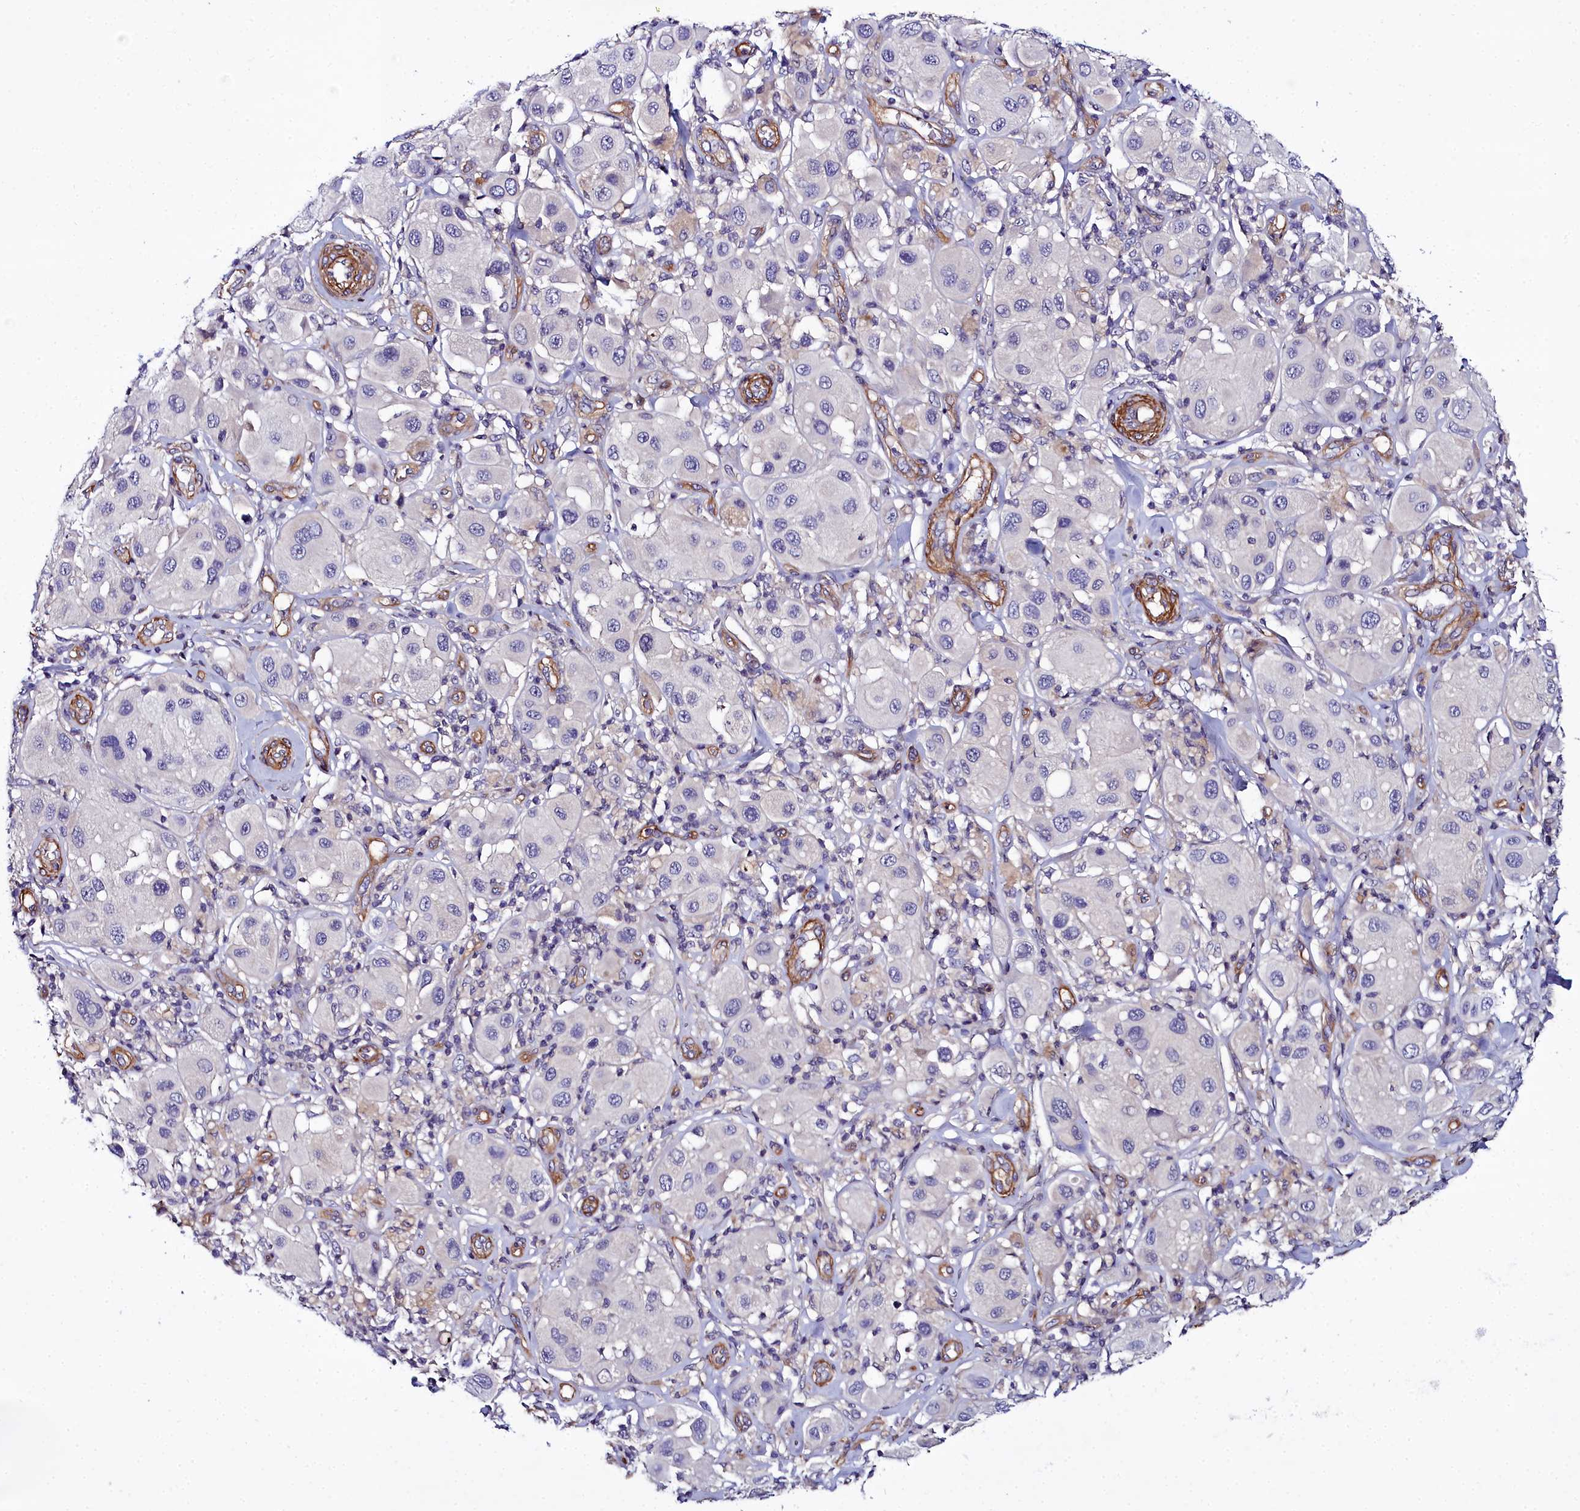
{"staining": {"intensity": "negative", "quantity": "none", "location": "none"}, "tissue": "melanoma", "cell_type": "Tumor cells", "image_type": "cancer", "snomed": [{"axis": "morphology", "description": "Malignant melanoma, Metastatic site"}, {"axis": "topography", "description": "Skin"}], "caption": "Immunohistochemistry (IHC) of human malignant melanoma (metastatic site) displays no positivity in tumor cells.", "gene": "FADS3", "patient": {"sex": "male", "age": 41}}